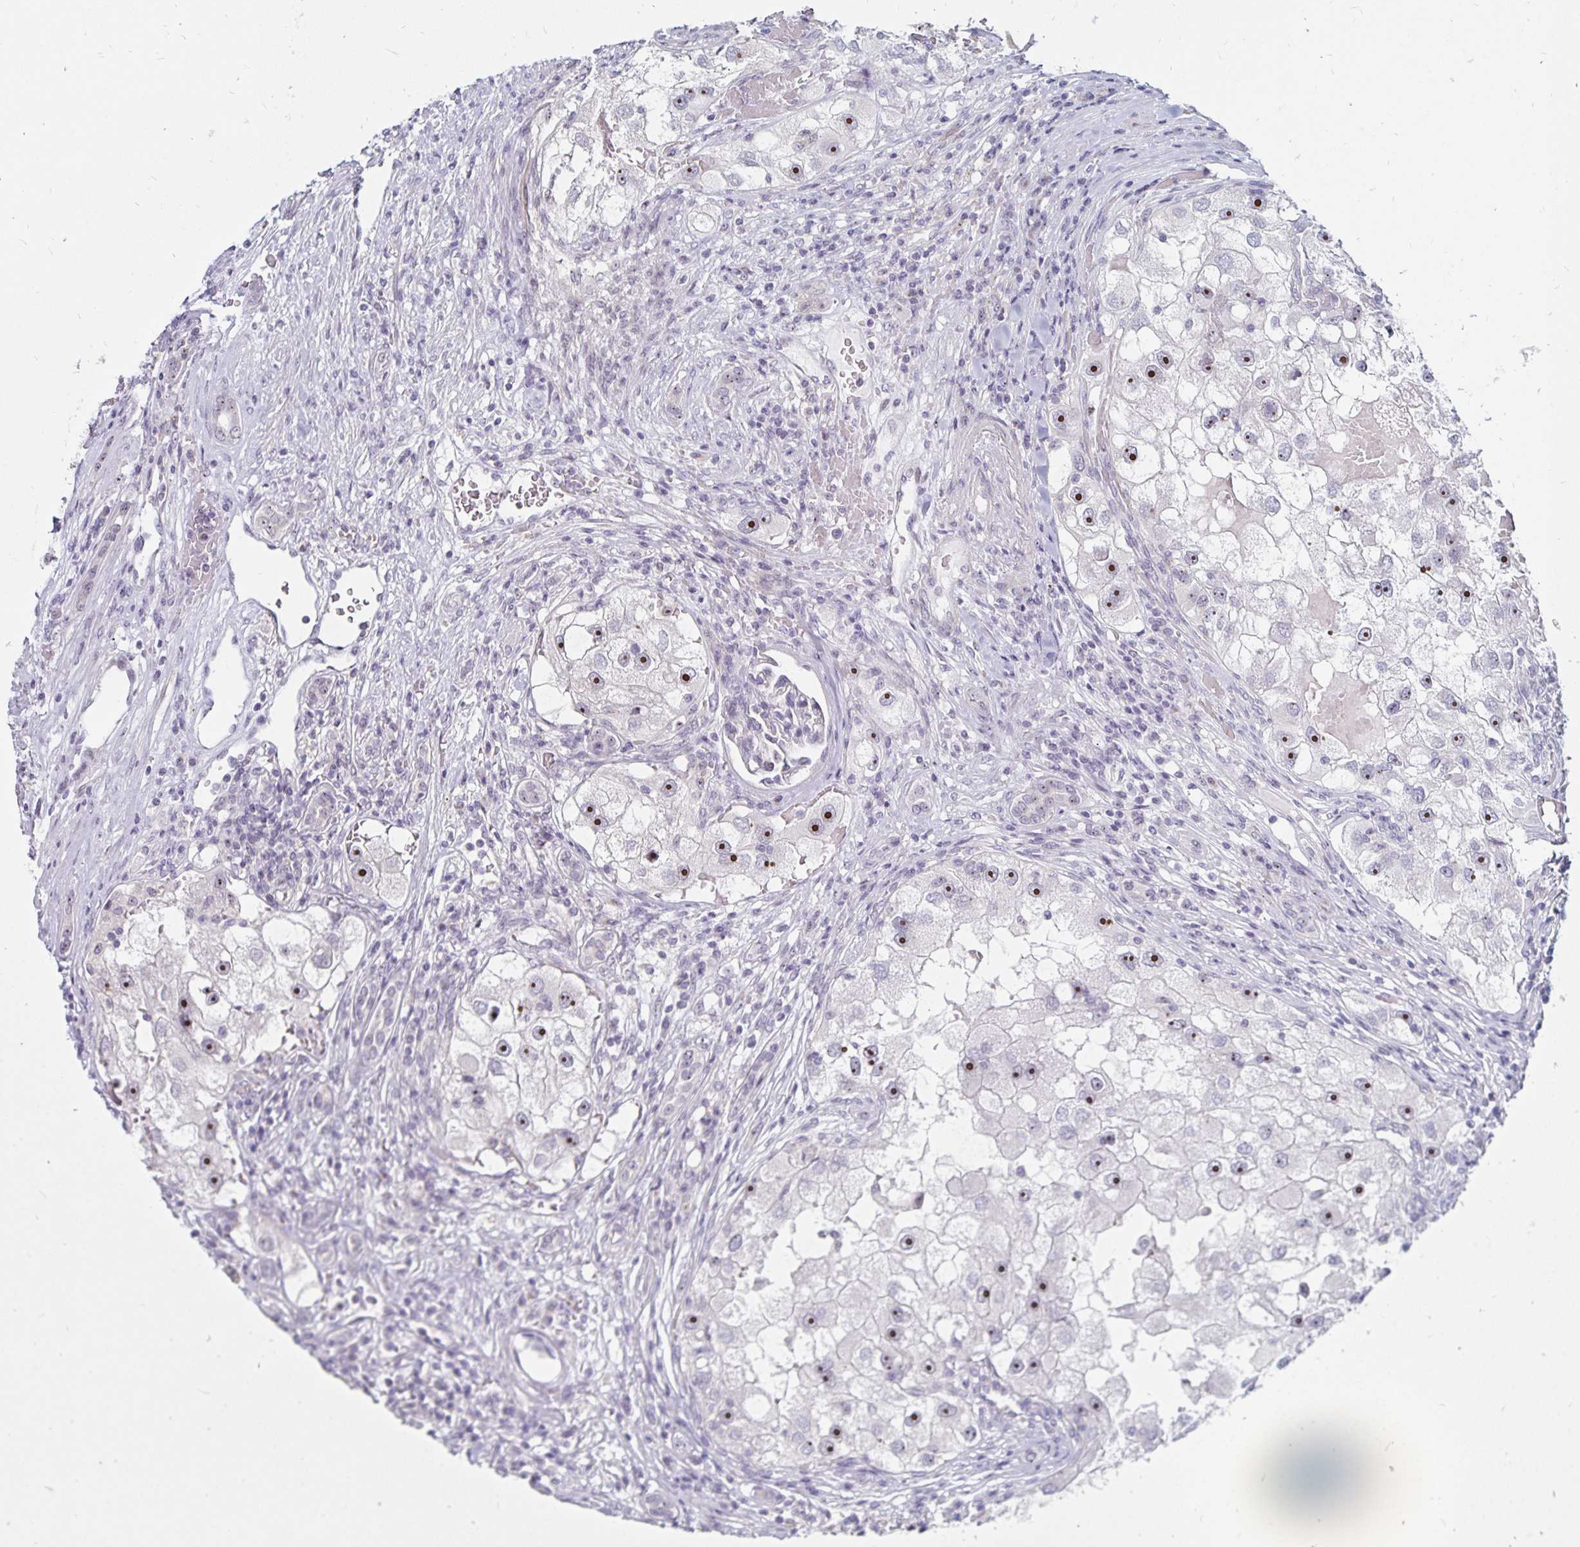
{"staining": {"intensity": "strong", "quantity": "25%-75%", "location": "nuclear"}, "tissue": "renal cancer", "cell_type": "Tumor cells", "image_type": "cancer", "snomed": [{"axis": "morphology", "description": "Adenocarcinoma, NOS"}, {"axis": "topography", "description": "Kidney"}], "caption": "Brown immunohistochemical staining in renal adenocarcinoma shows strong nuclear positivity in about 25%-75% of tumor cells. Nuclei are stained in blue.", "gene": "NUP85", "patient": {"sex": "male", "age": 63}}